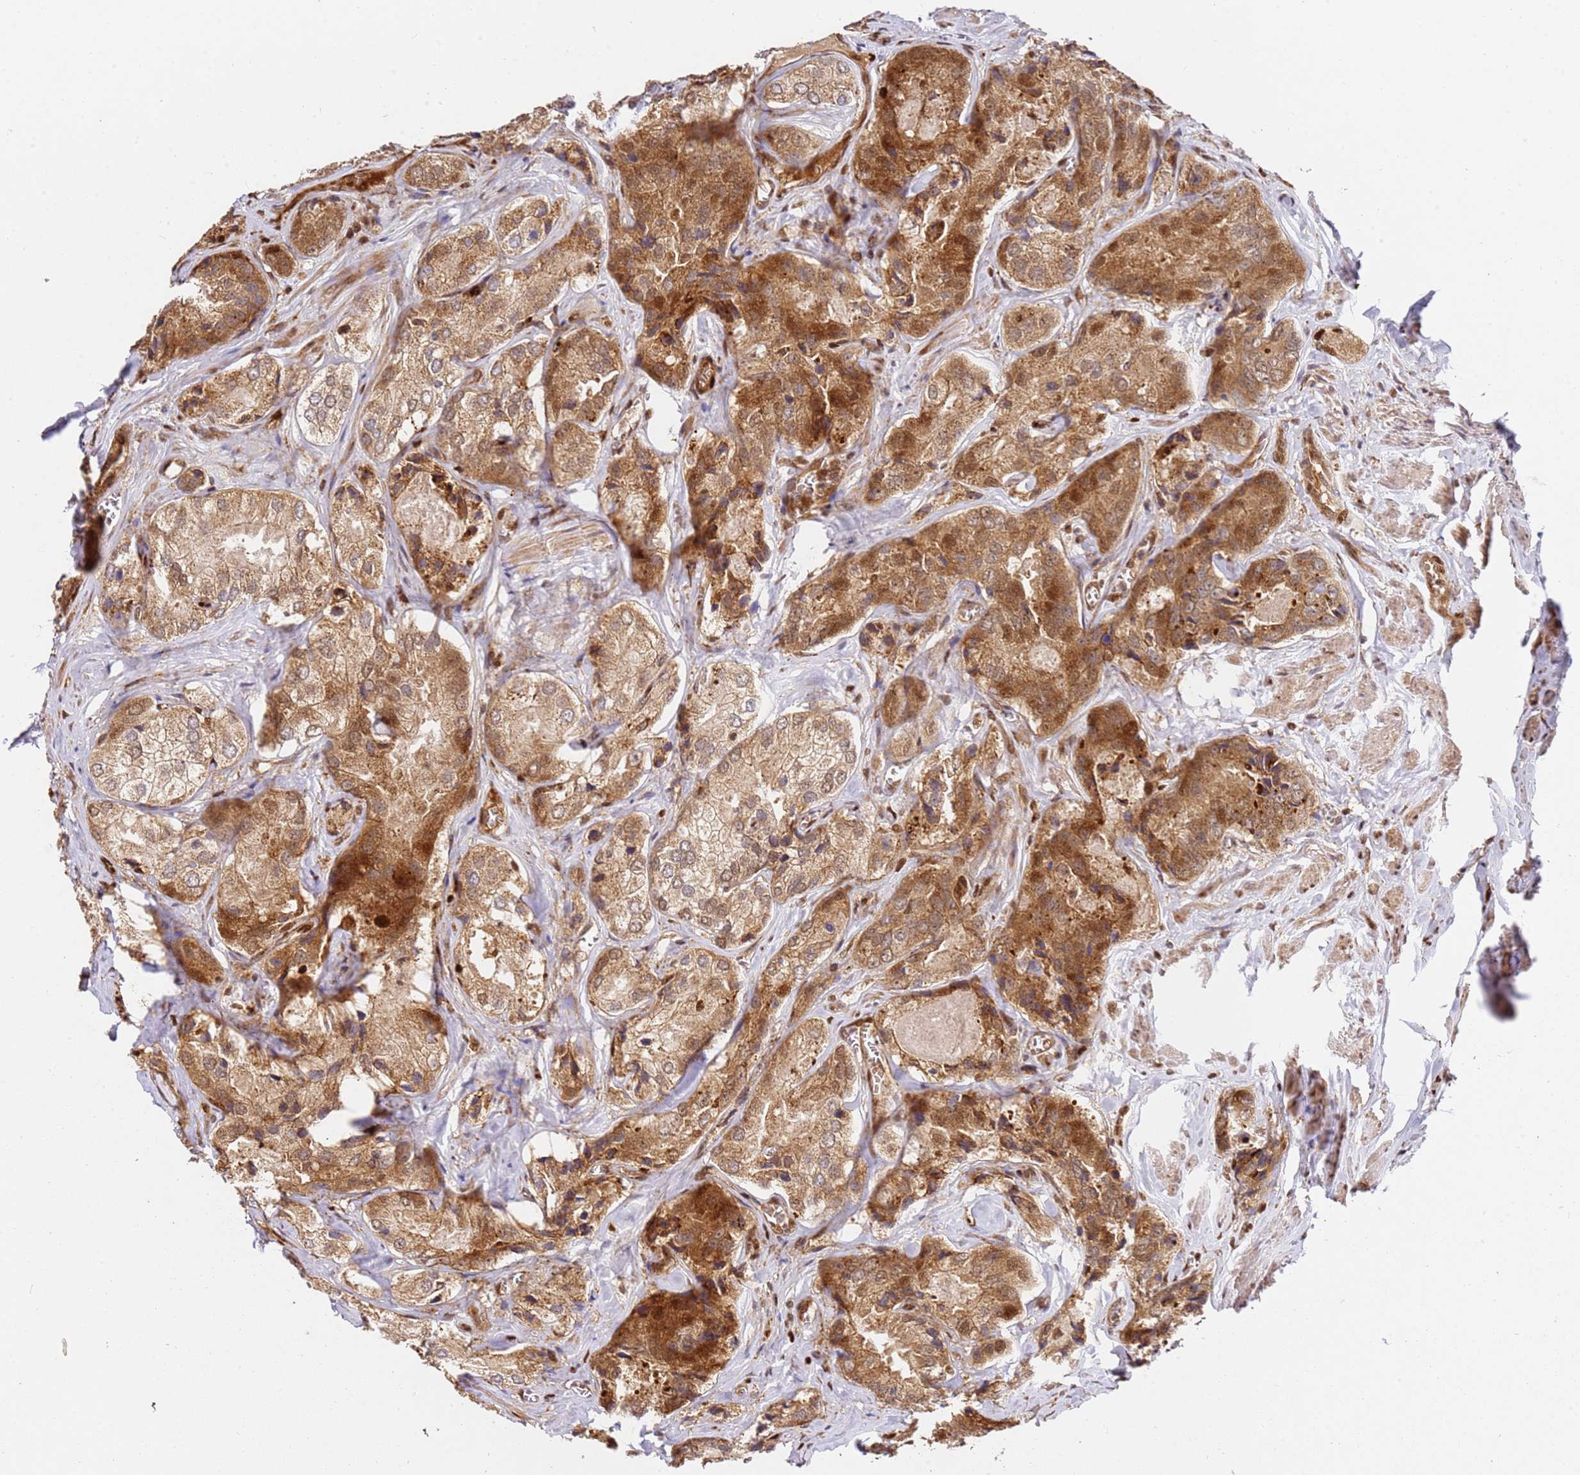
{"staining": {"intensity": "strong", "quantity": ">75%", "location": "cytoplasmic/membranous,nuclear"}, "tissue": "prostate cancer", "cell_type": "Tumor cells", "image_type": "cancer", "snomed": [{"axis": "morphology", "description": "Adenocarcinoma, Low grade"}, {"axis": "topography", "description": "Prostate"}], "caption": "Immunohistochemistry of prostate cancer (low-grade adenocarcinoma) displays high levels of strong cytoplasmic/membranous and nuclear staining in about >75% of tumor cells.", "gene": "SMOX", "patient": {"sex": "male", "age": 68}}